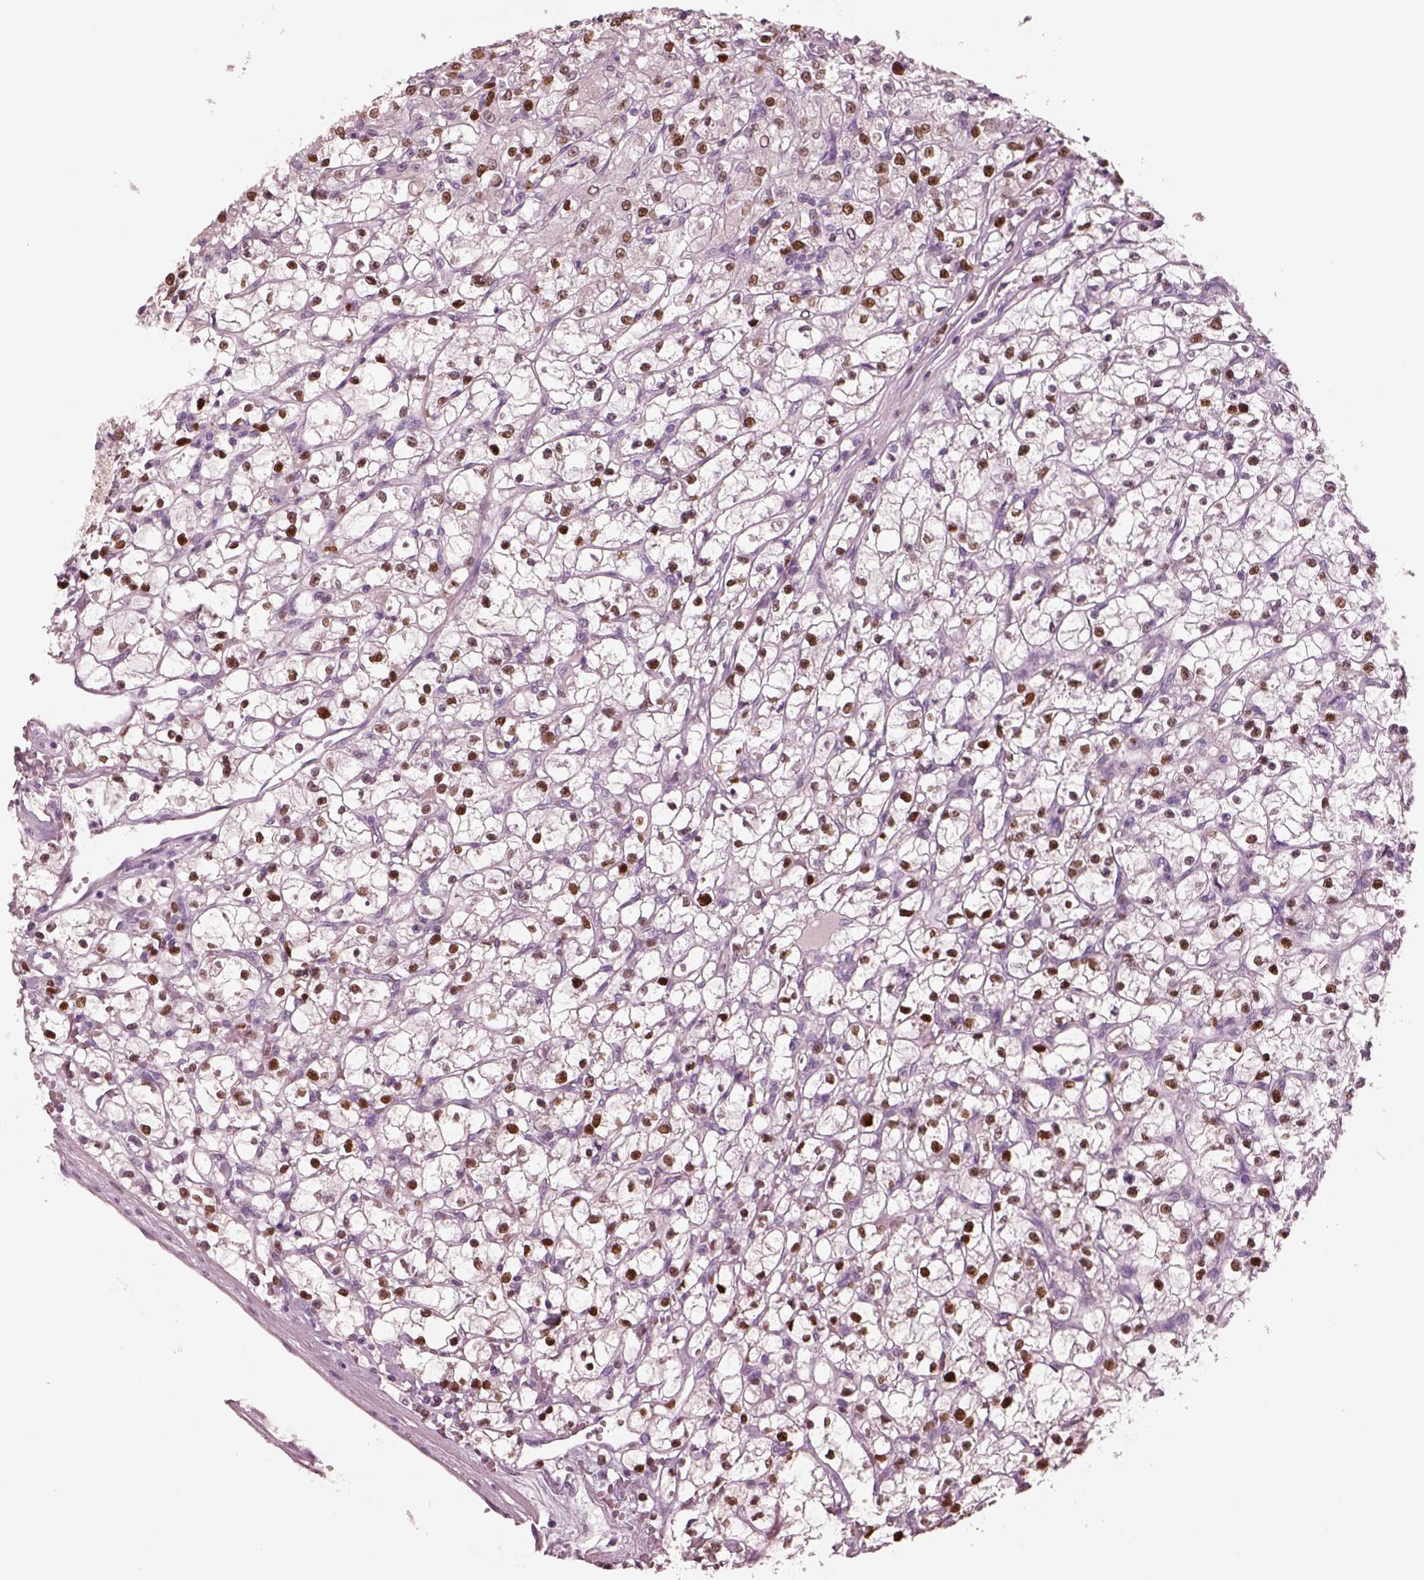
{"staining": {"intensity": "strong", "quantity": ">75%", "location": "nuclear"}, "tissue": "renal cancer", "cell_type": "Tumor cells", "image_type": "cancer", "snomed": [{"axis": "morphology", "description": "Adenocarcinoma, NOS"}, {"axis": "topography", "description": "Kidney"}], "caption": "A photomicrograph of renal cancer (adenocarcinoma) stained for a protein shows strong nuclear brown staining in tumor cells.", "gene": "SOX9", "patient": {"sex": "female", "age": 59}}